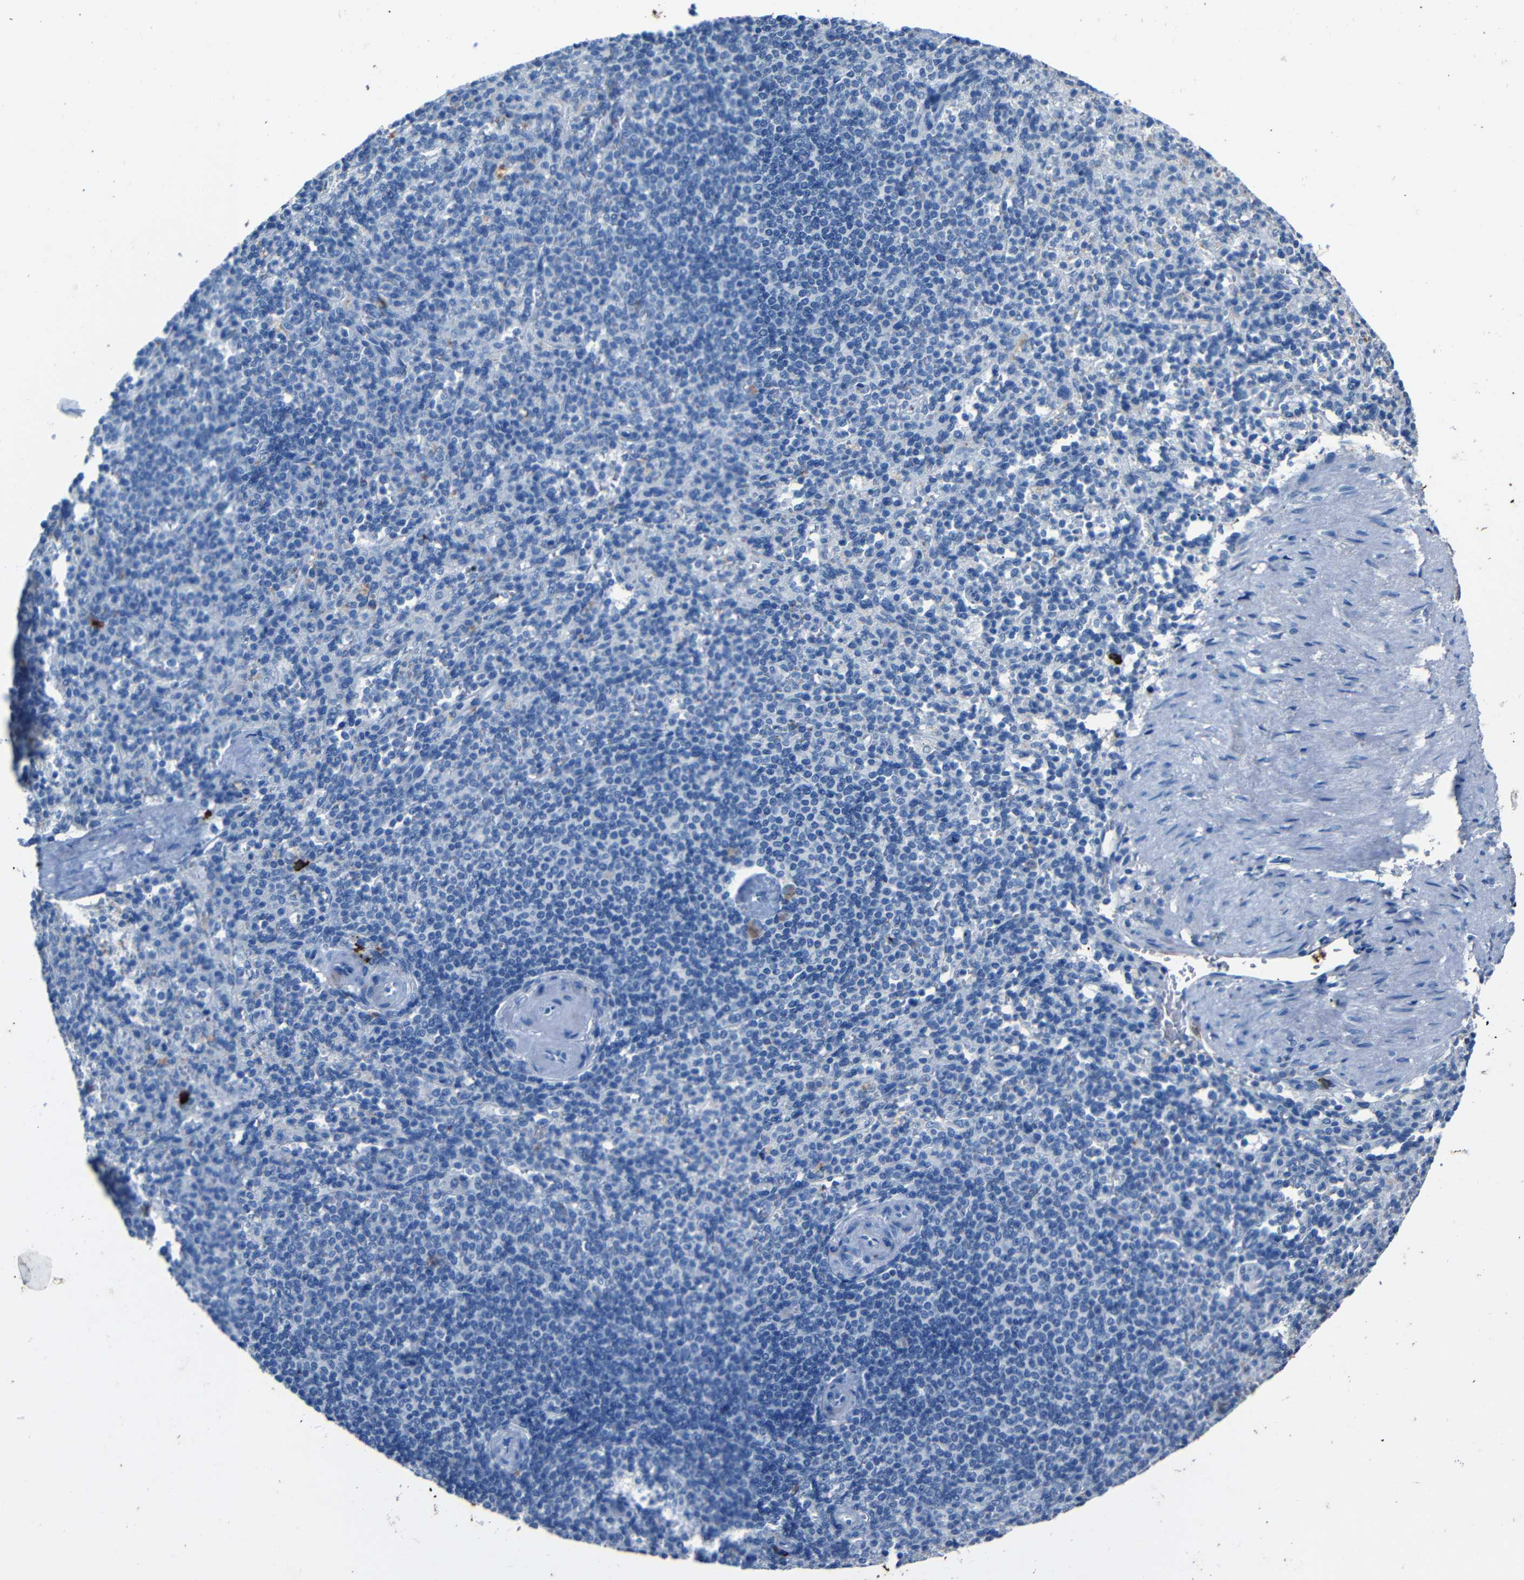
{"staining": {"intensity": "negative", "quantity": "none", "location": "none"}, "tissue": "spleen", "cell_type": "Cells in red pulp", "image_type": "normal", "snomed": [{"axis": "morphology", "description": "Normal tissue, NOS"}, {"axis": "topography", "description": "Spleen"}], "caption": "A high-resolution image shows immunohistochemistry (IHC) staining of unremarkable spleen, which reveals no significant staining in cells in red pulp. (Brightfield microscopy of DAB (3,3'-diaminobenzidine) immunohistochemistry at high magnification).", "gene": "CLDN11", "patient": {"sex": "female", "age": 74}}